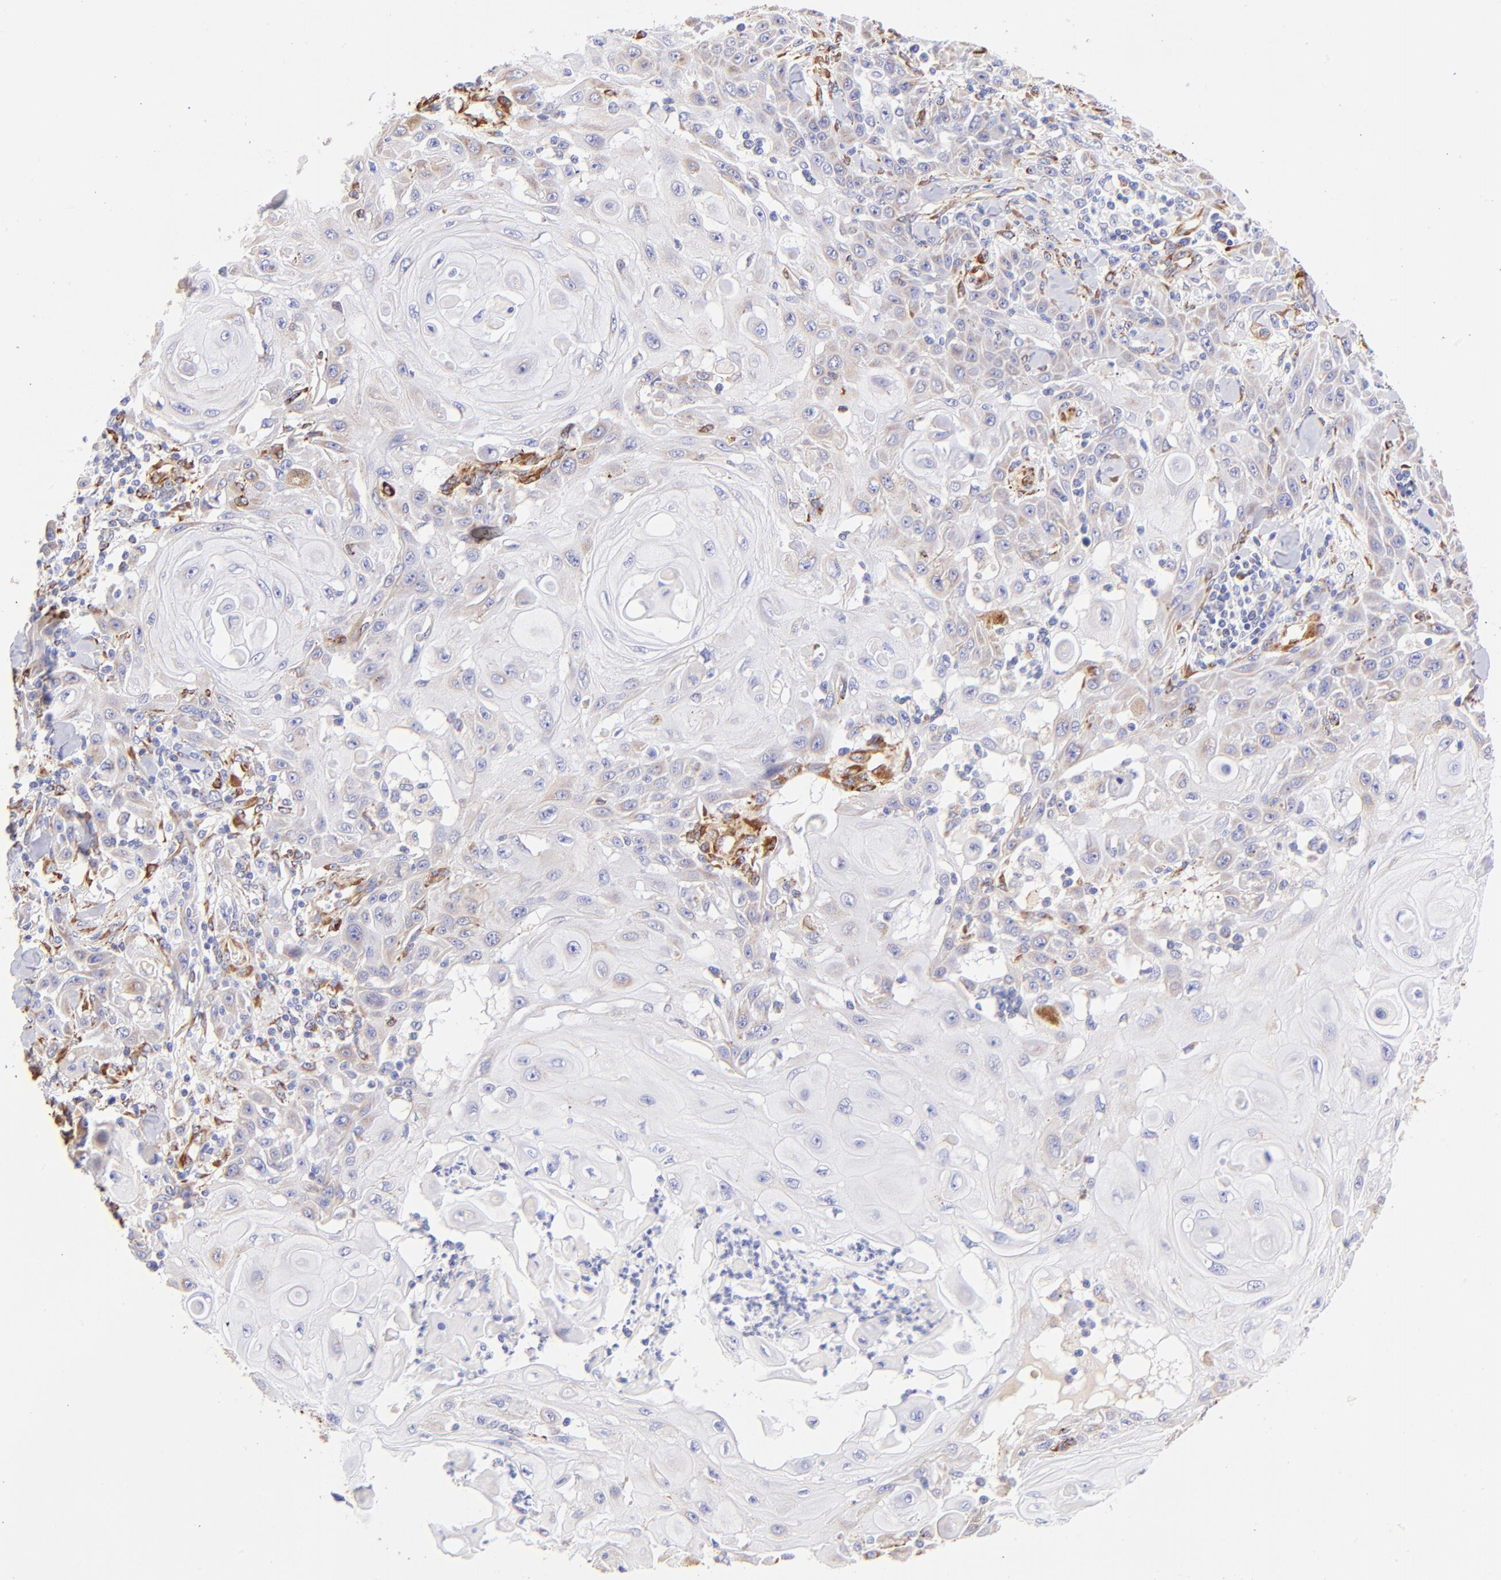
{"staining": {"intensity": "weak", "quantity": "<25%", "location": "cytoplasmic/membranous"}, "tissue": "skin cancer", "cell_type": "Tumor cells", "image_type": "cancer", "snomed": [{"axis": "morphology", "description": "Squamous cell carcinoma, NOS"}, {"axis": "topography", "description": "Skin"}], "caption": "This is an immunohistochemistry (IHC) micrograph of skin cancer (squamous cell carcinoma). There is no expression in tumor cells.", "gene": "SPARC", "patient": {"sex": "male", "age": 24}}